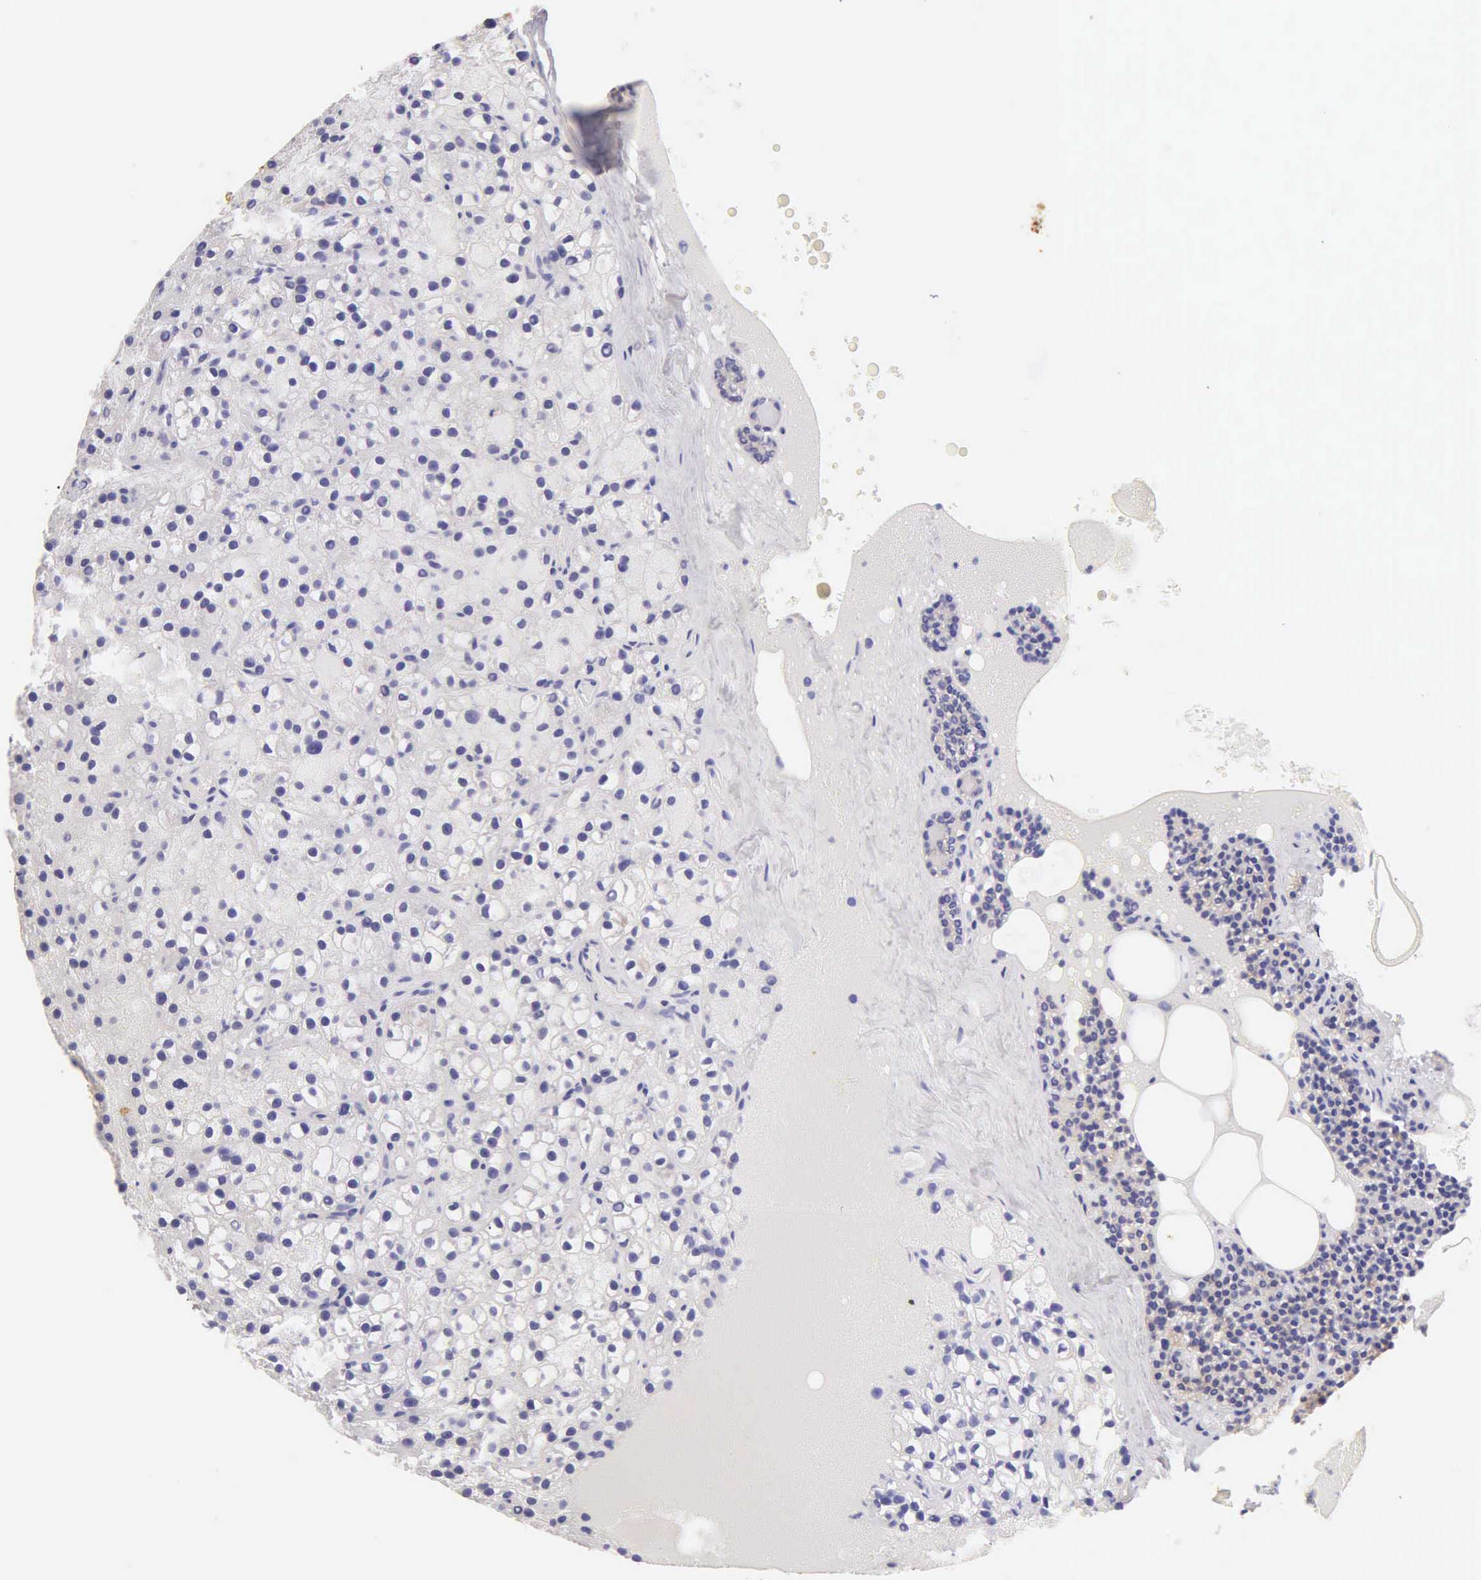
{"staining": {"intensity": "weak", "quantity": ">75%", "location": "cytoplasmic/membranous"}, "tissue": "parathyroid gland", "cell_type": "Glandular cells", "image_type": "normal", "snomed": [{"axis": "morphology", "description": "Normal tissue, NOS"}, {"axis": "topography", "description": "Parathyroid gland"}], "caption": "The image demonstrates immunohistochemical staining of normal parathyroid gland. There is weak cytoplasmic/membranous expression is appreciated in approximately >75% of glandular cells.", "gene": "KRT14", "patient": {"sex": "female", "age": 71}}